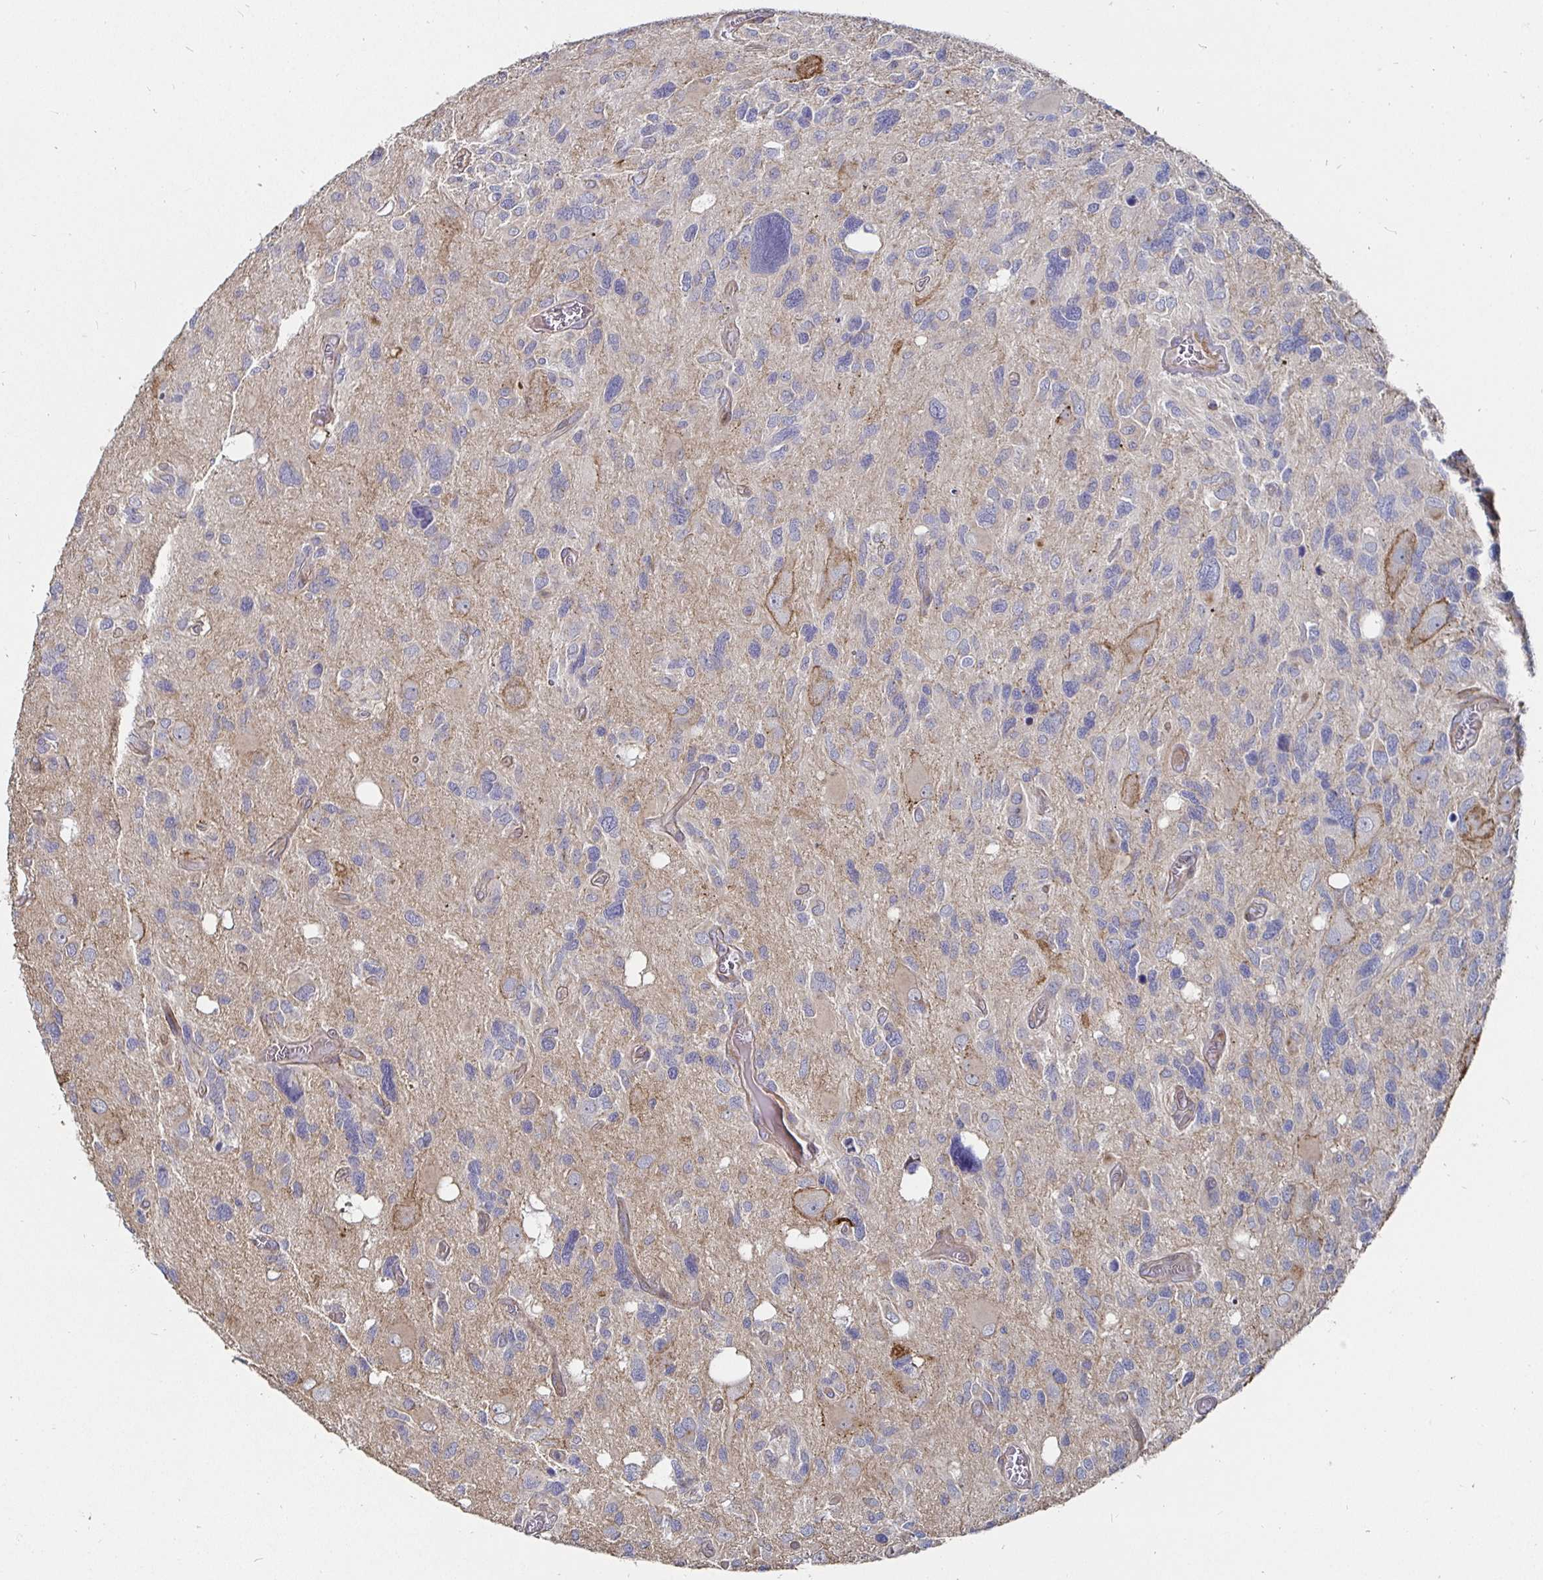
{"staining": {"intensity": "moderate", "quantity": "<25%", "location": "cytoplasmic/membranous"}, "tissue": "glioma", "cell_type": "Tumor cells", "image_type": "cancer", "snomed": [{"axis": "morphology", "description": "Glioma, malignant, High grade"}, {"axis": "topography", "description": "Brain"}], "caption": "Immunohistochemistry (IHC) staining of glioma, which shows low levels of moderate cytoplasmic/membranous expression in about <25% of tumor cells indicating moderate cytoplasmic/membranous protein positivity. The staining was performed using DAB (3,3'-diaminobenzidine) (brown) for protein detection and nuclei were counterstained in hematoxylin (blue).", "gene": "GJA4", "patient": {"sex": "male", "age": 49}}